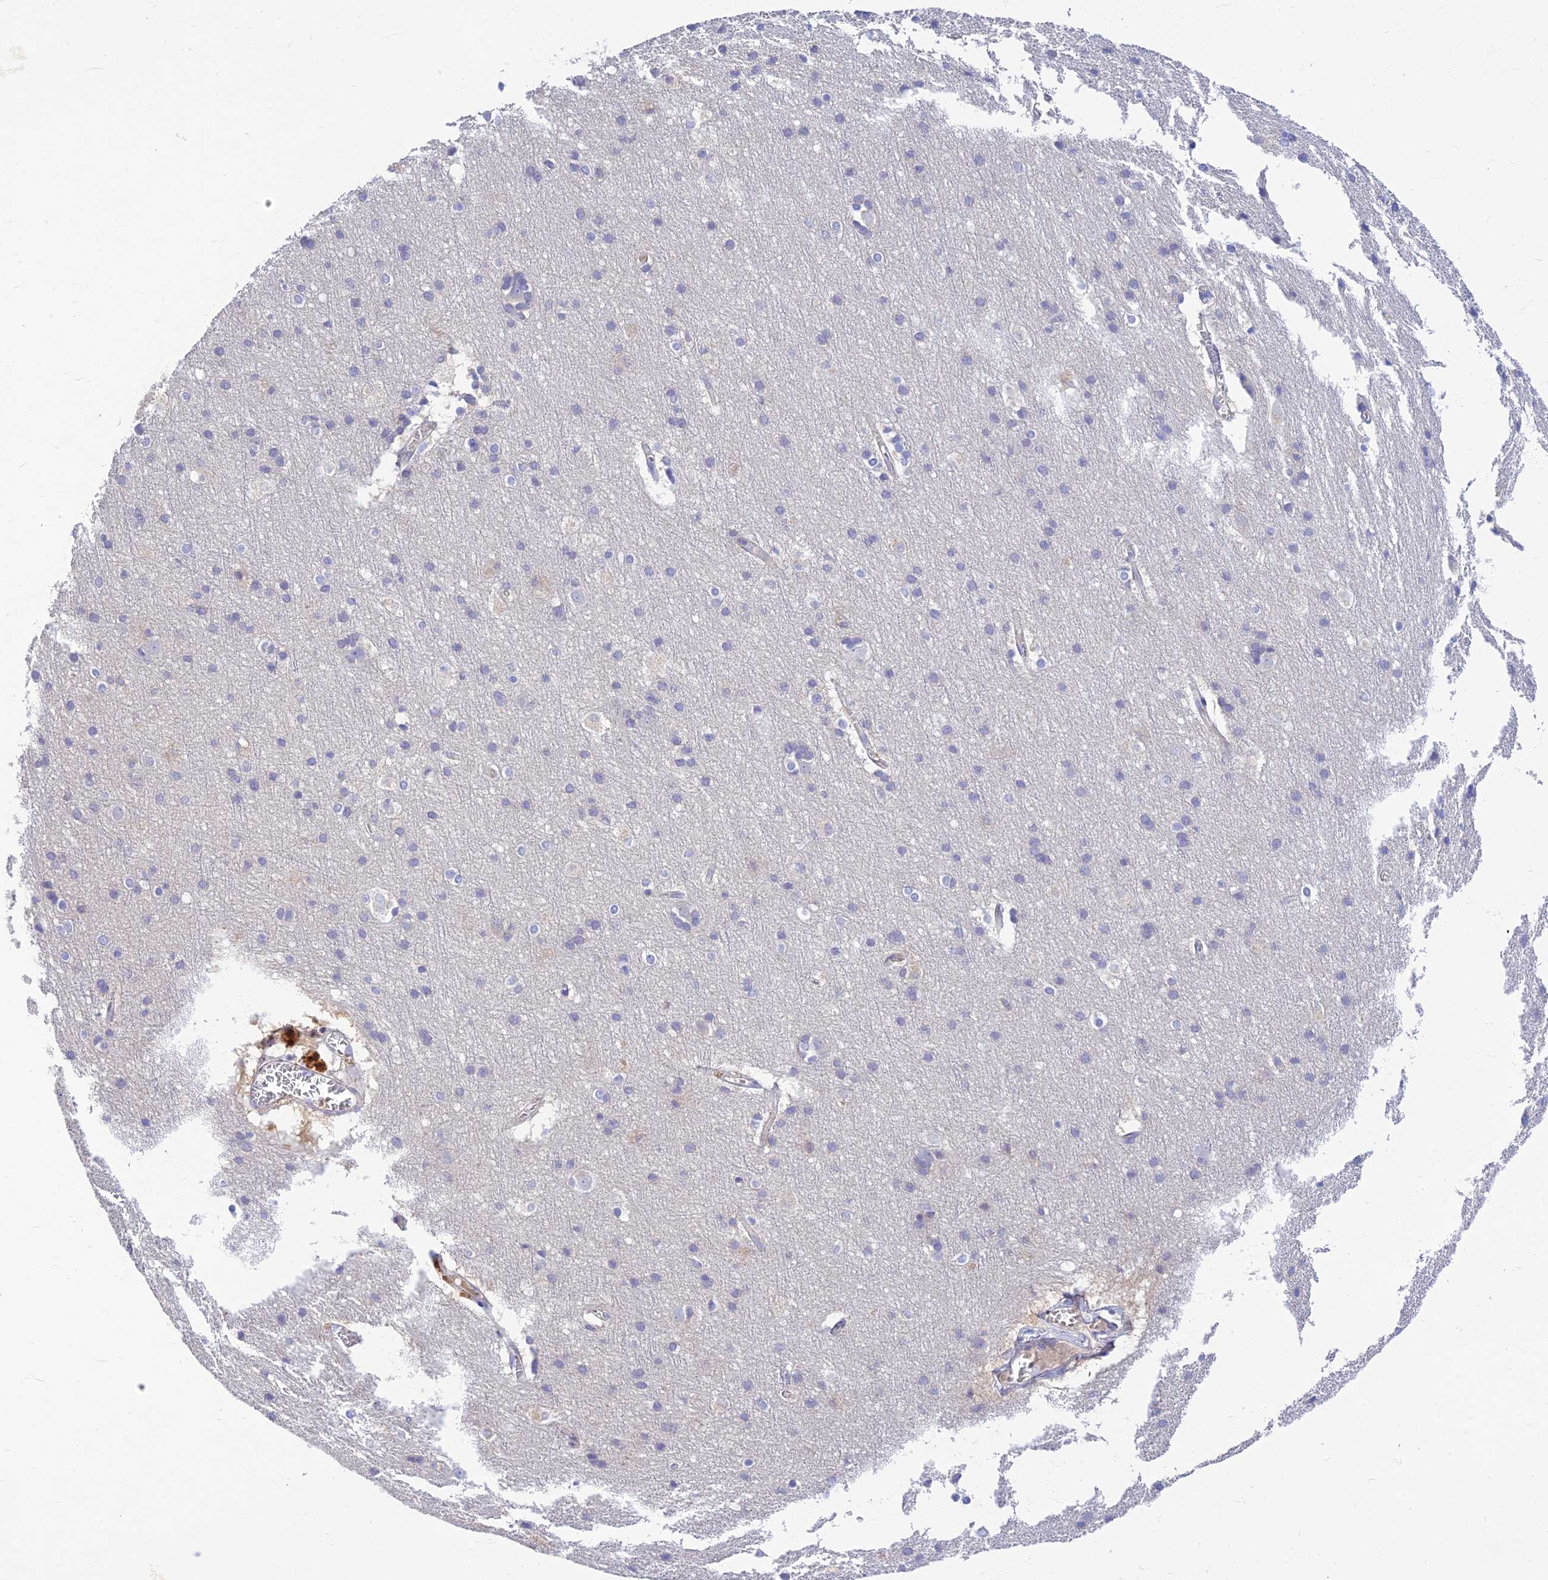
{"staining": {"intensity": "negative", "quantity": "none", "location": "none"}, "tissue": "cerebral cortex", "cell_type": "Endothelial cells", "image_type": "normal", "snomed": [{"axis": "morphology", "description": "Normal tissue, NOS"}, {"axis": "topography", "description": "Cerebral cortex"}], "caption": "Endothelial cells show no significant staining in normal cerebral cortex.", "gene": "CLIP4", "patient": {"sex": "male", "age": 54}}